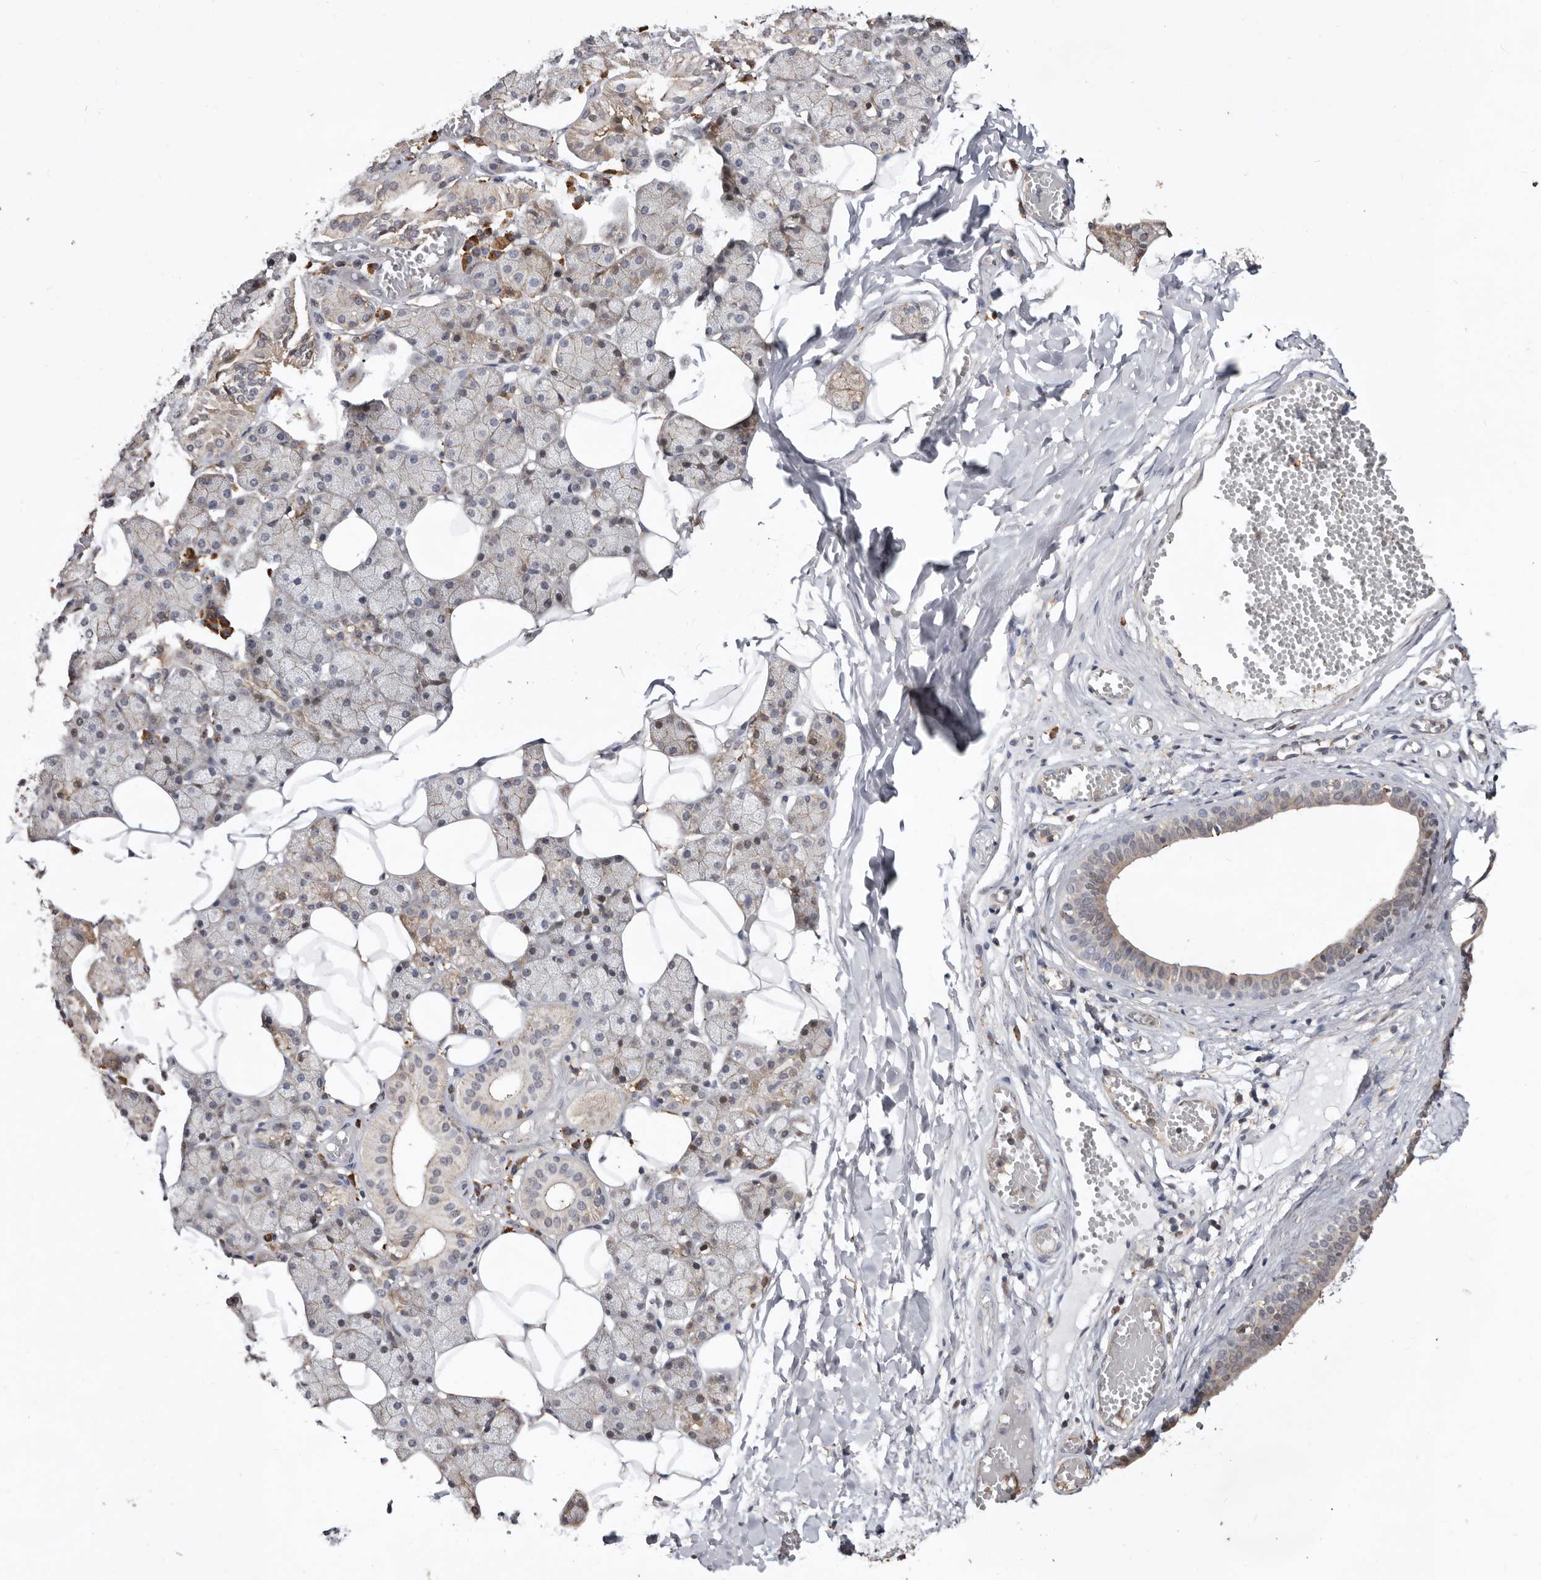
{"staining": {"intensity": "weak", "quantity": "<25%", "location": "cytoplasmic/membranous"}, "tissue": "salivary gland", "cell_type": "Glandular cells", "image_type": "normal", "snomed": [{"axis": "morphology", "description": "Normal tissue, NOS"}, {"axis": "topography", "description": "Salivary gland"}], "caption": "The micrograph reveals no significant expression in glandular cells of salivary gland. Nuclei are stained in blue.", "gene": "RRM2B", "patient": {"sex": "female", "age": 33}}